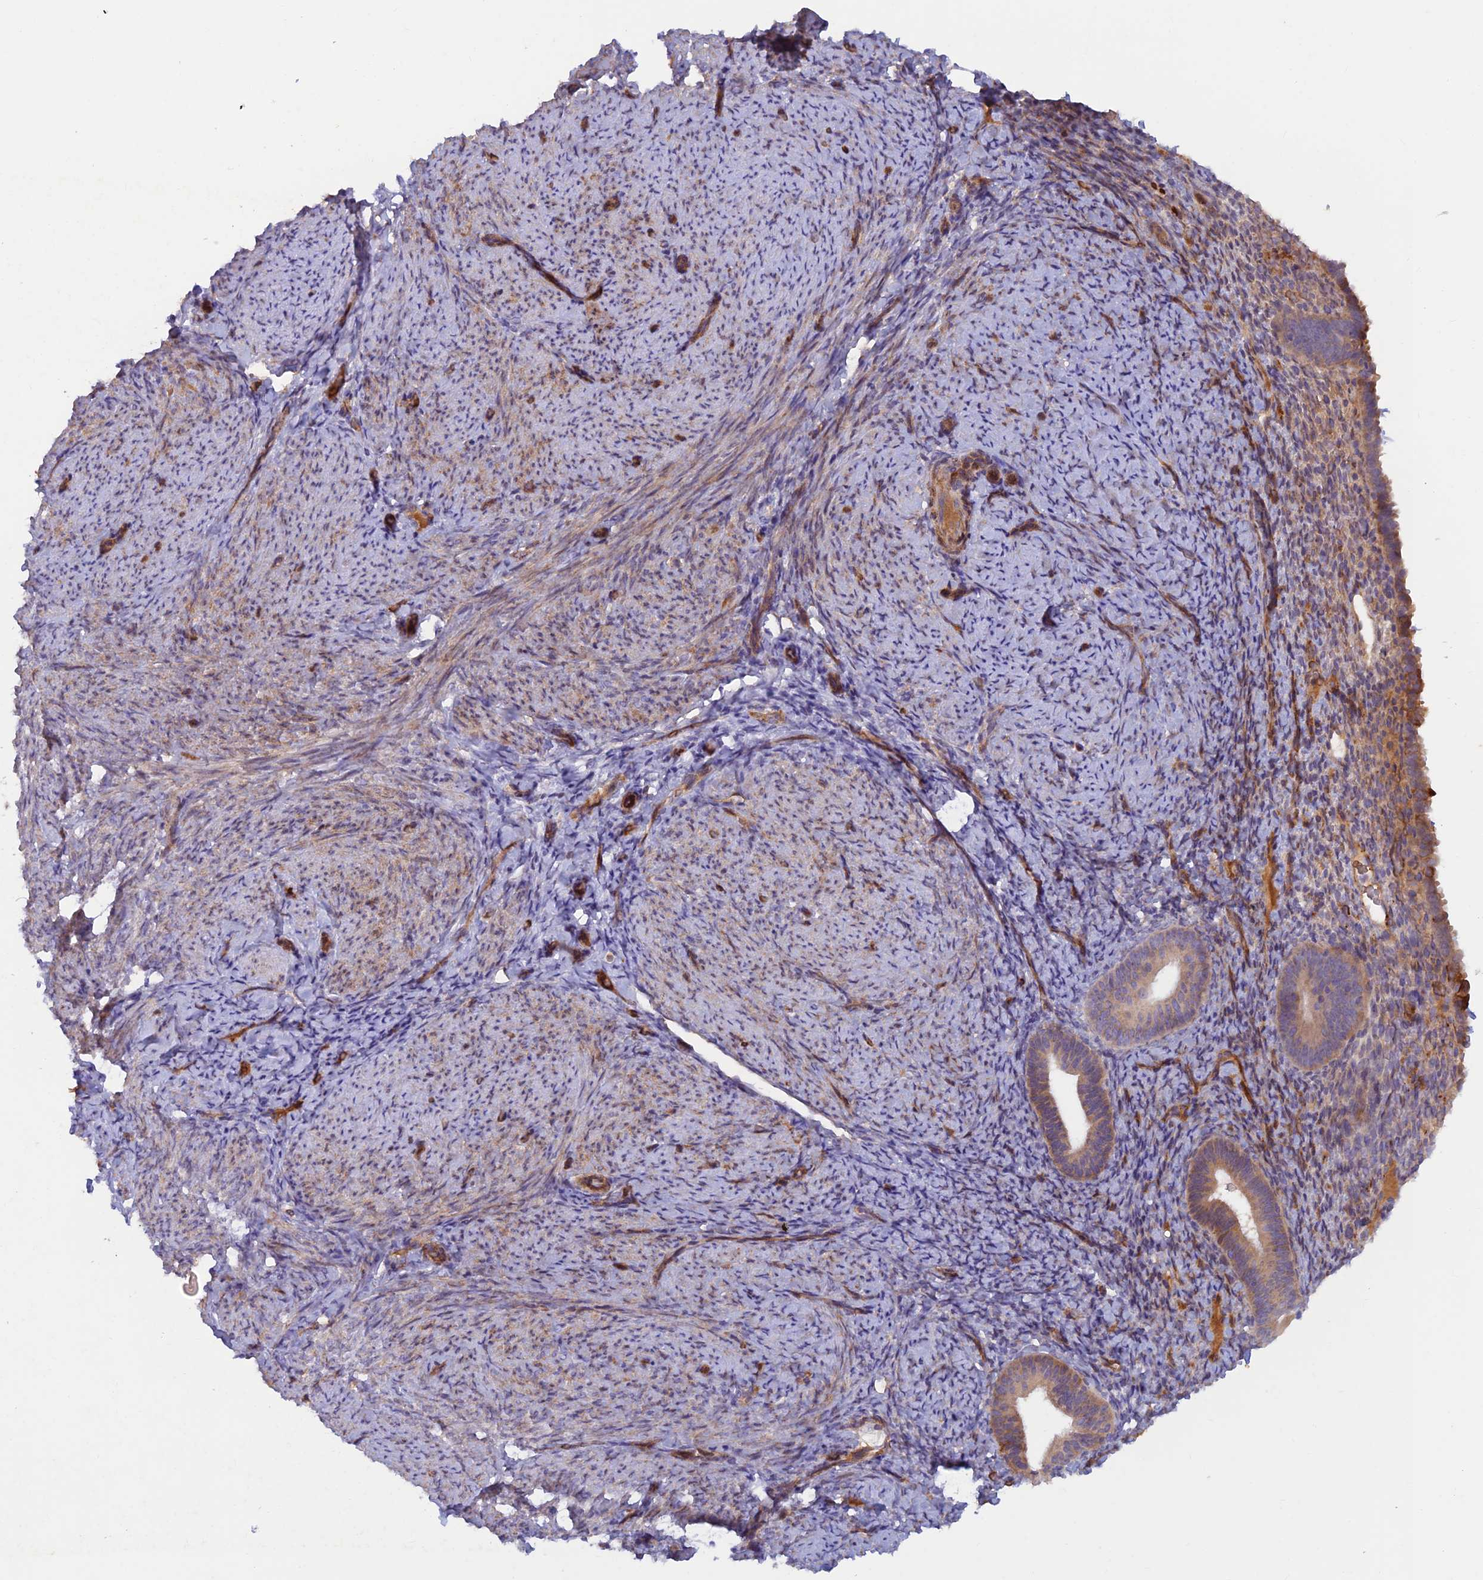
{"staining": {"intensity": "weak", "quantity": "<25%", "location": "cytoplasmic/membranous"}, "tissue": "endometrium", "cell_type": "Cells in endometrial stroma", "image_type": "normal", "snomed": [{"axis": "morphology", "description": "Normal tissue, NOS"}, {"axis": "topography", "description": "Endometrium"}], "caption": "Immunohistochemistry image of normal endometrium stained for a protein (brown), which shows no positivity in cells in endometrial stroma.", "gene": "GMCL1", "patient": {"sex": "female", "age": 65}}